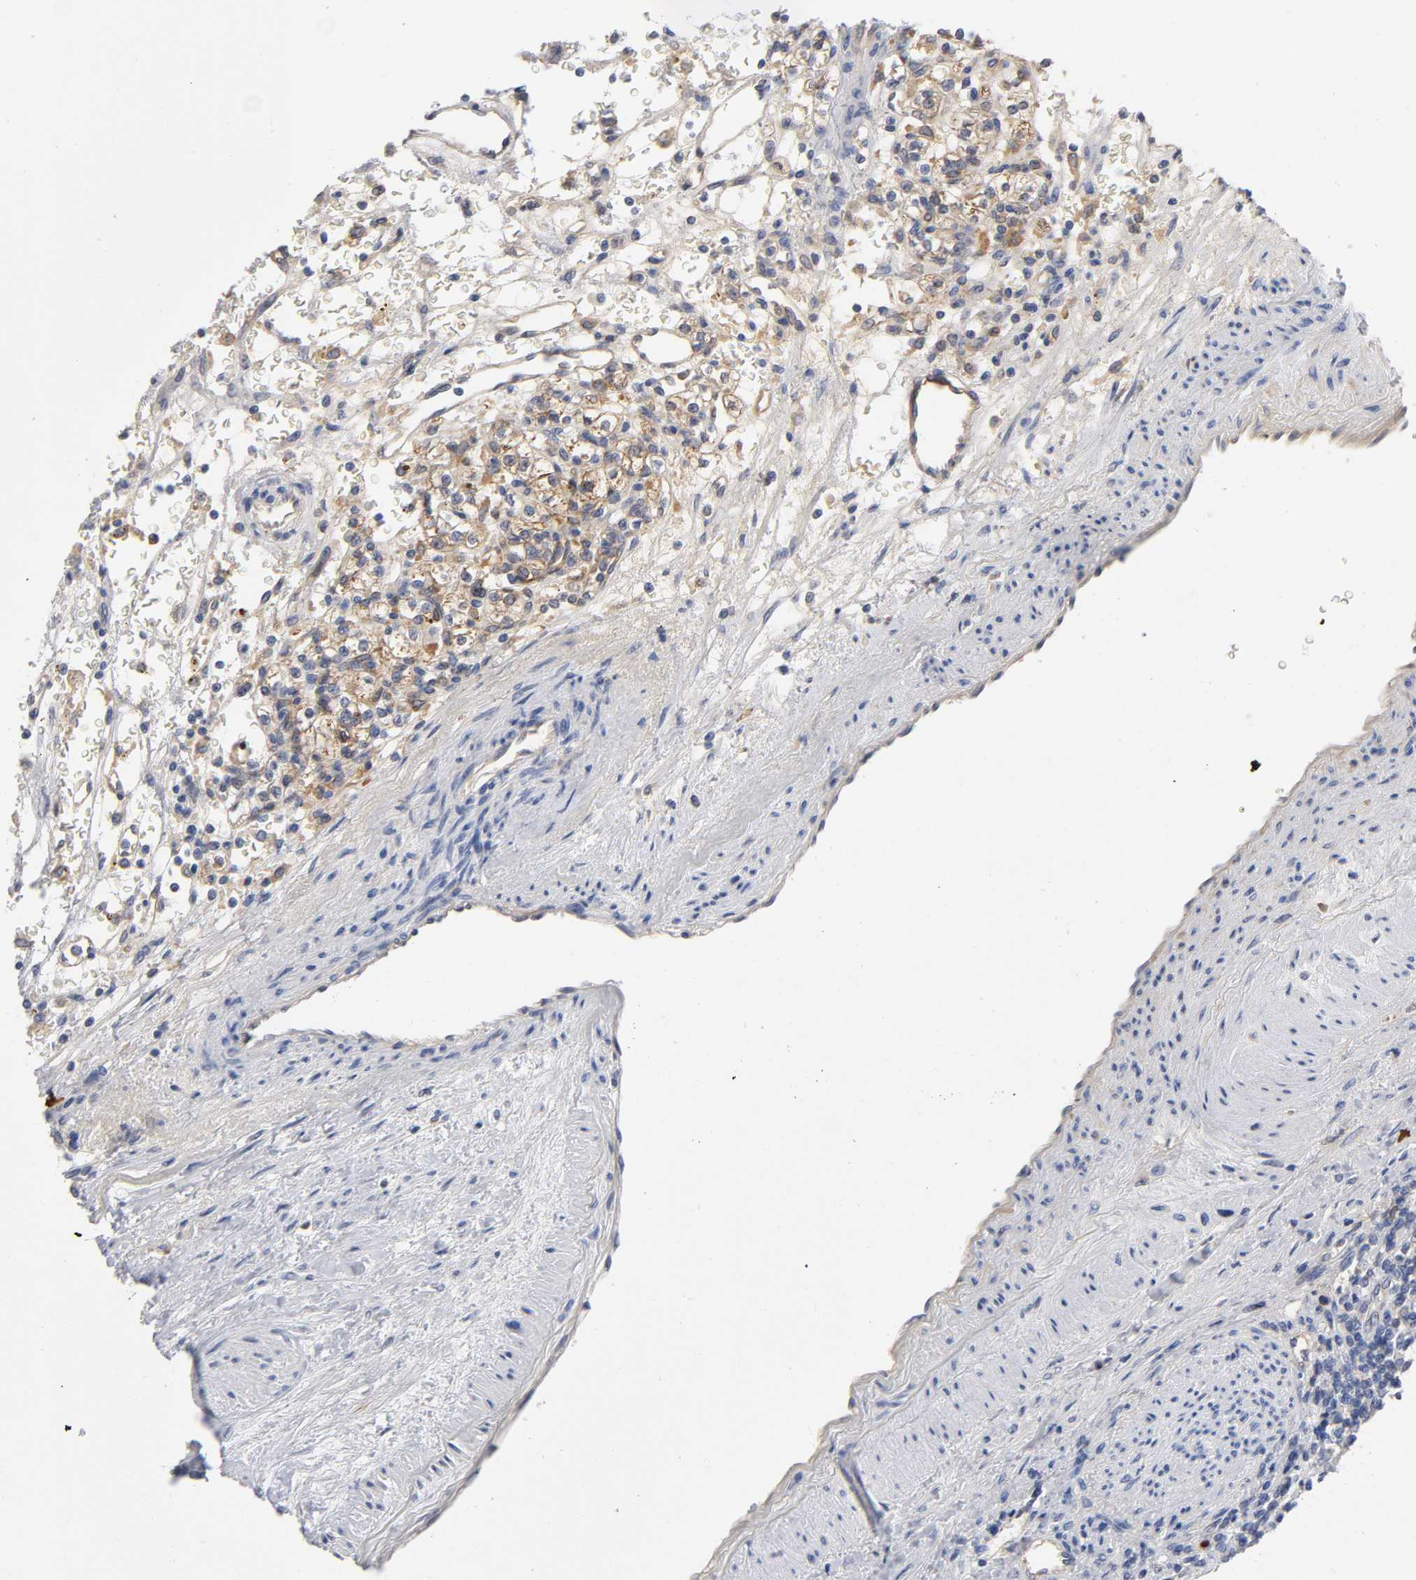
{"staining": {"intensity": "weak", "quantity": ">75%", "location": "cytoplasmic/membranous"}, "tissue": "renal cancer", "cell_type": "Tumor cells", "image_type": "cancer", "snomed": [{"axis": "morphology", "description": "Normal tissue, NOS"}, {"axis": "morphology", "description": "Adenocarcinoma, NOS"}, {"axis": "topography", "description": "Kidney"}], "caption": "Brown immunohistochemical staining in adenocarcinoma (renal) demonstrates weak cytoplasmic/membranous positivity in approximately >75% of tumor cells.", "gene": "NOVA1", "patient": {"sex": "female", "age": 55}}